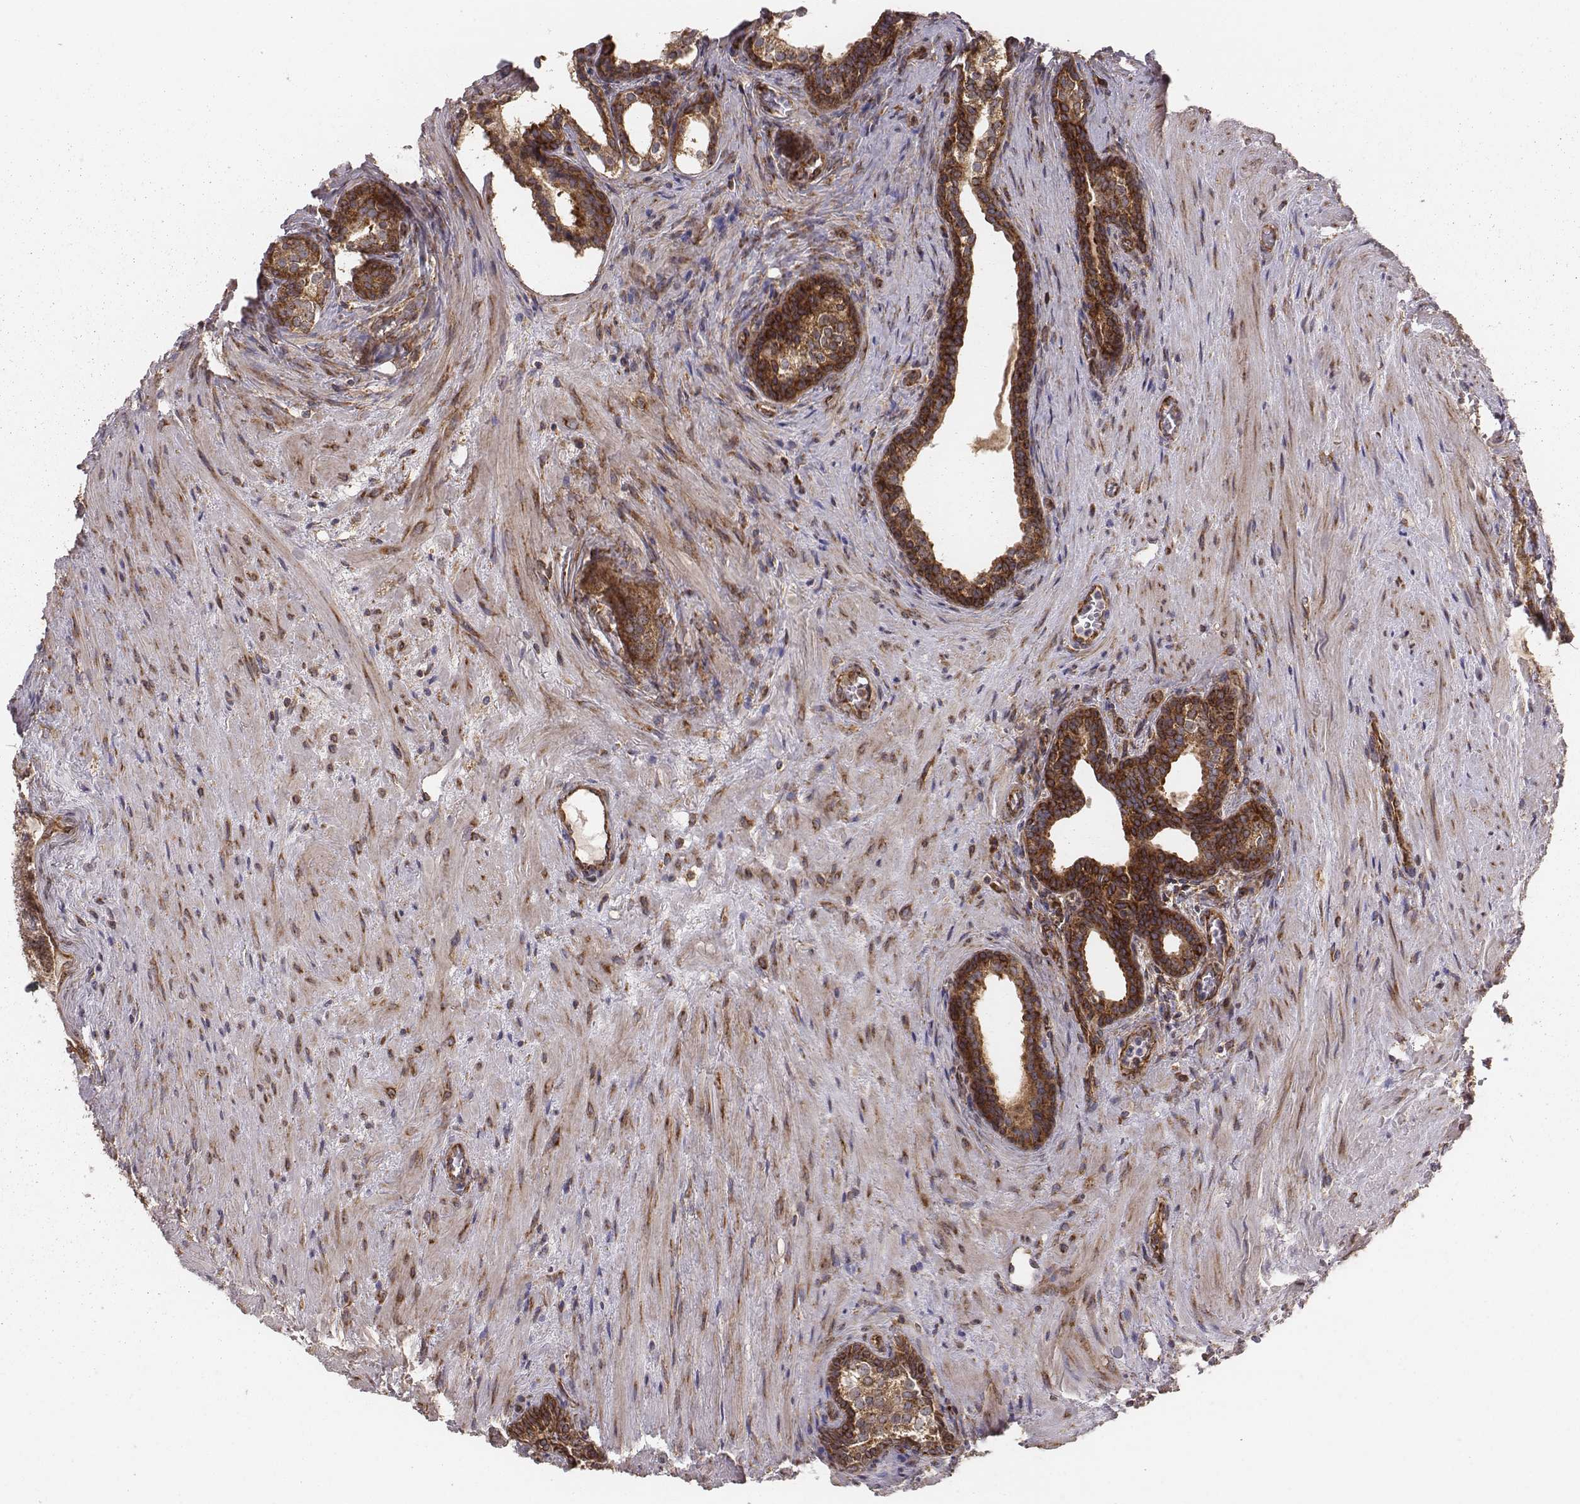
{"staining": {"intensity": "strong", "quantity": ">75%", "location": "cytoplasmic/membranous"}, "tissue": "prostate cancer", "cell_type": "Tumor cells", "image_type": "cancer", "snomed": [{"axis": "morphology", "description": "Adenocarcinoma, NOS"}, {"axis": "morphology", "description": "Adenocarcinoma, High grade"}, {"axis": "topography", "description": "Prostate"}], "caption": "Immunohistochemistry (IHC) histopathology image of neoplastic tissue: prostate cancer stained using immunohistochemistry (IHC) exhibits high levels of strong protein expression localized specifically in the cytoplasmic/membranous of tumor cells, appearing as a cytoplasmic/membranous brown color.", "gene": "TXLNA", "patient": {"sex": "male", "age": 61}}